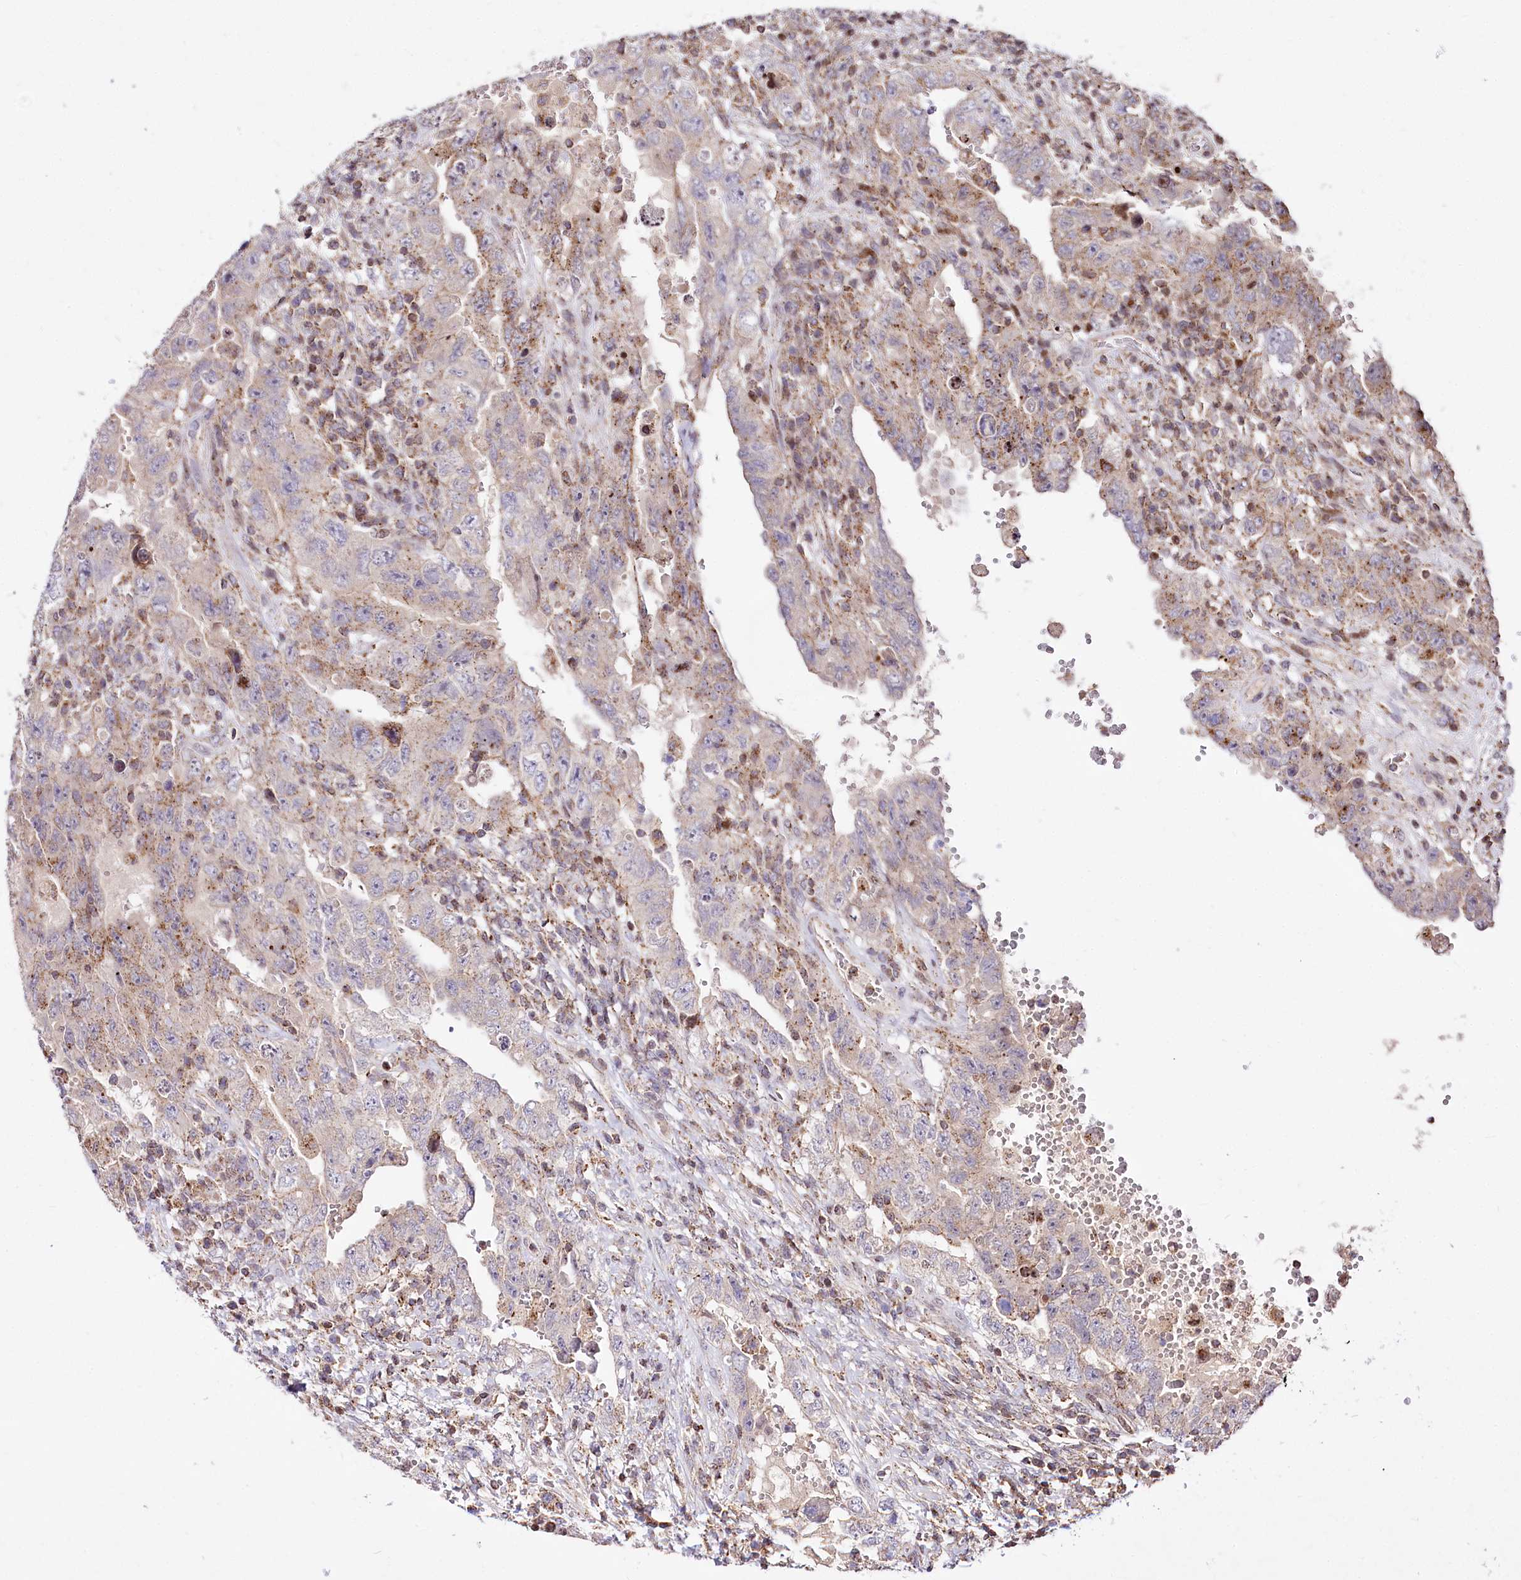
{"staining": {"intensity": "weak", "quantity": "25%-75%", "location": "cytoplasmic/membranous"}, "tissue": "testis cancer", "cell_type": "Tumor cells", "image_type": "cancer", "snomed": [{"axis": "morphology", "description": "Carcinoma, Embryonal, NOS"}, {"axis": "topography", "description": "Testis"}], "caption": "The immunohistochemical stain labels weak cytoplasmic/membranous positivity in tumor cells of testis cancer (embryonal carcinoma) tissue.", "gene": "ZFYVE27", "patient": {"sex": "male", "age": 26}}